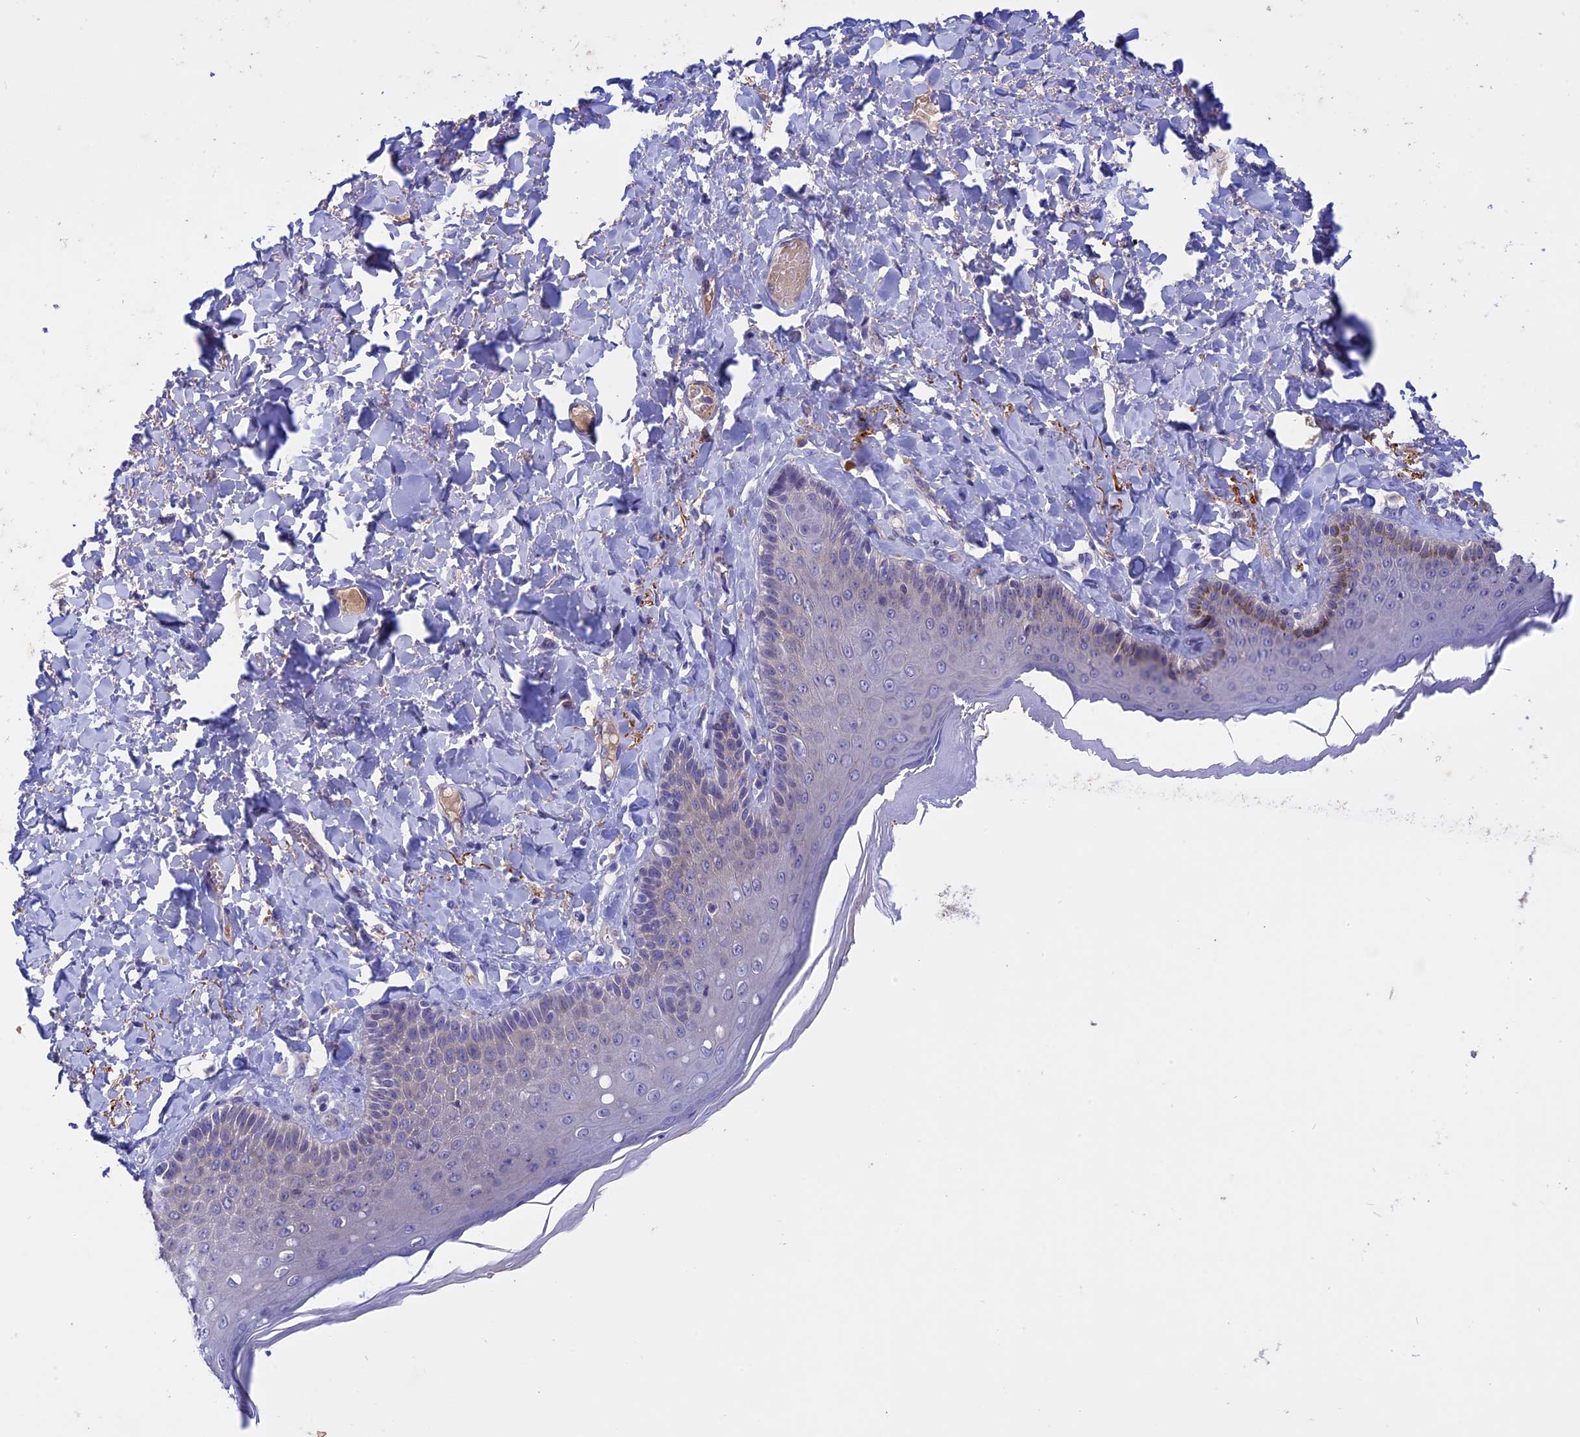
{"staining": {"intensity": "weak", "quantity": "<25%", "location": "cytoplasmic/membranous"}, "tissue": "skin", "cell_type": "Epidermal cells", "image_type": "normal", "snomed": [{"axis": "morphology", "description": "Normal tissue, NOS"}, {"axis": "topography", "description": "Anal"}], "caption": "This is an immunohistochemistry photomicrograph of benign skin. There is no staining in epidermal cells.", "gene": "GK5", "patient": {"sex": "male", "age": 69}}